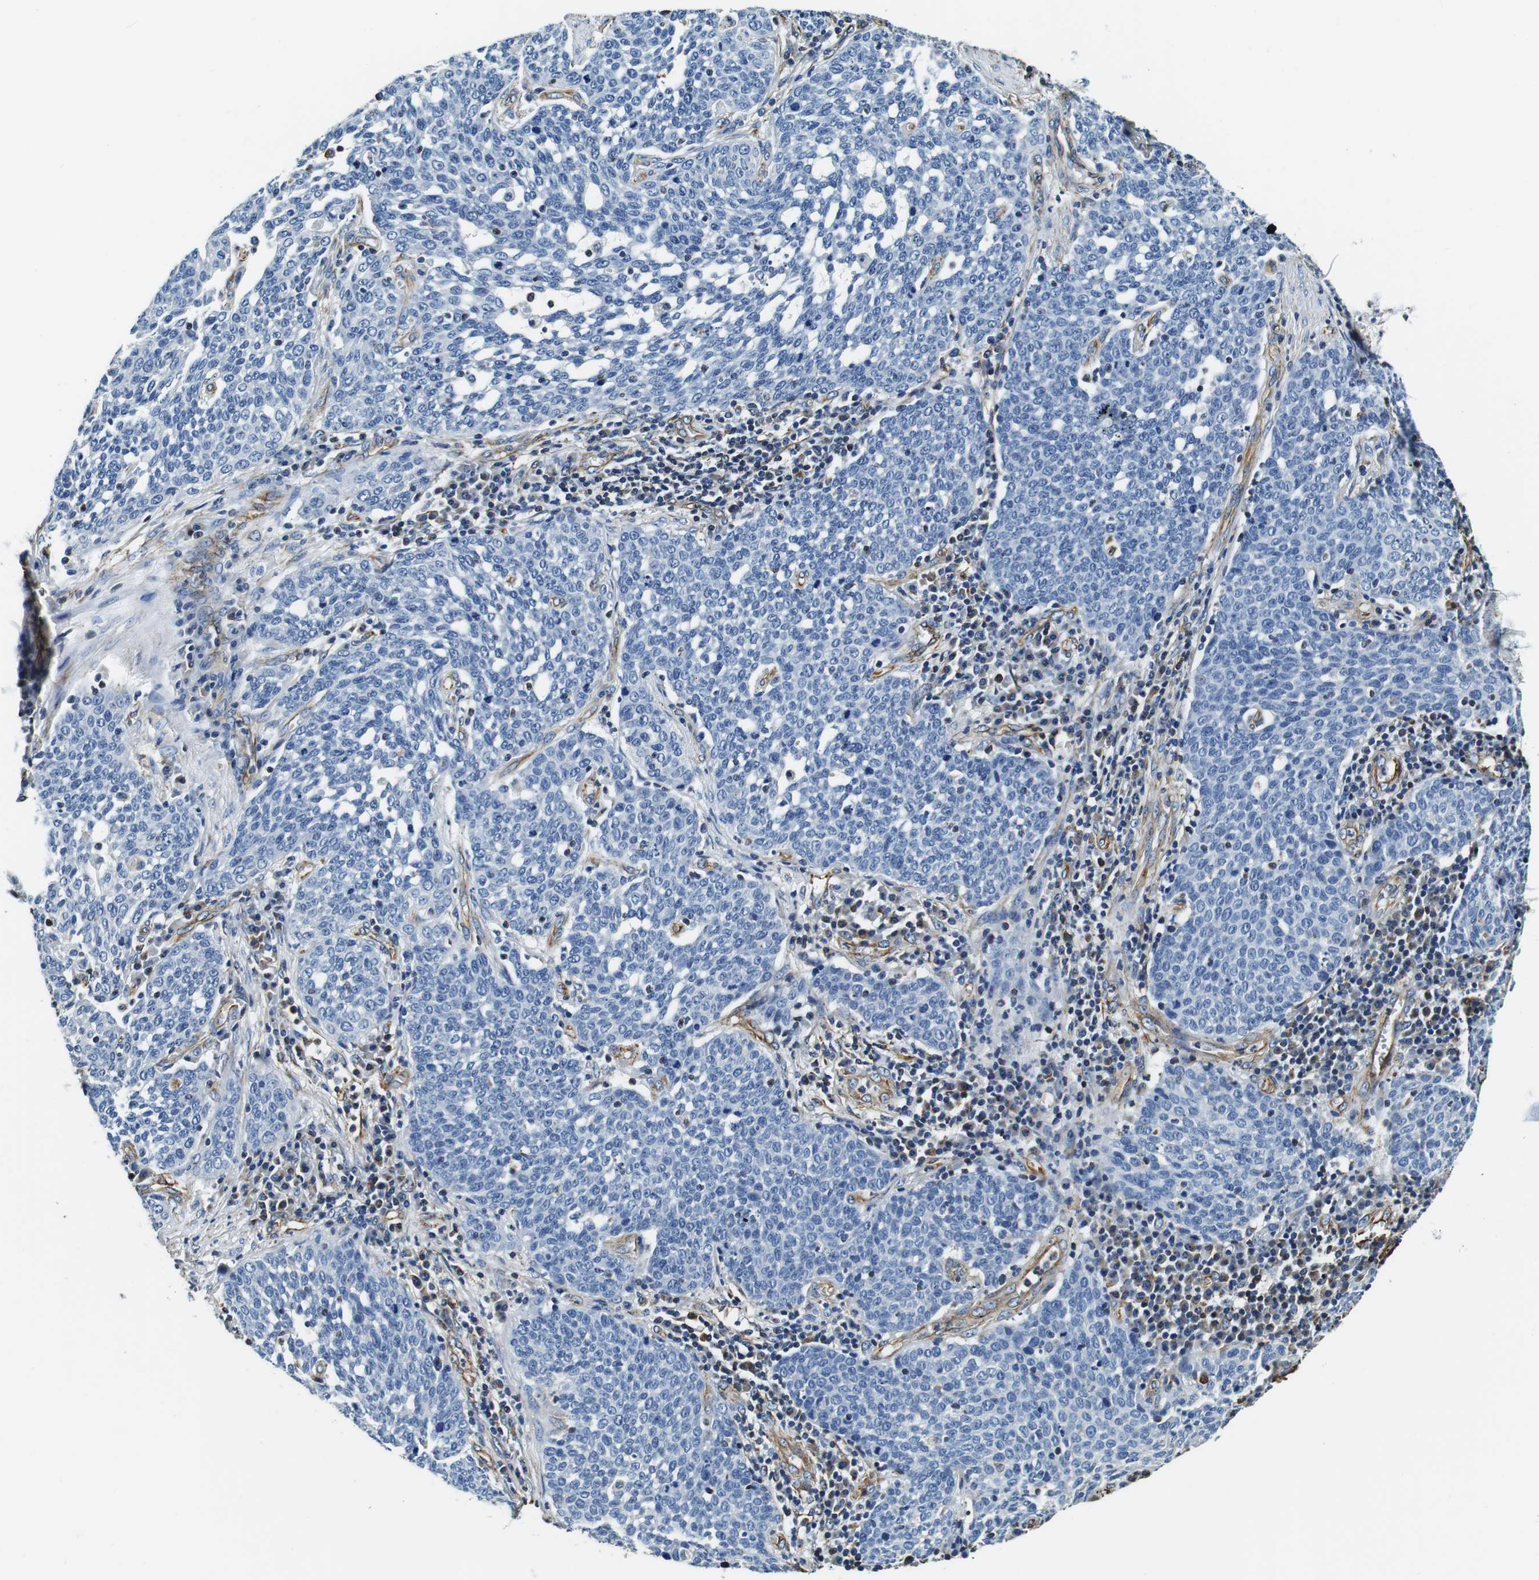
{"staining": {"intensity": "negative", "quantity": "none", "location": "none"}, "tissue": "cervical cancer", "cell_type": "Tumor cells", "image_type": "cancer", "snomed": [{"axis": "morphology", "description": "Squamous cell carcinoma, NOS"}, {"axis": "topography", "description": "Cervix"}], "caption": "This is an immunohistochemistry histopathology image of squamous cell carcinoma (cervical). There is no staining in tumor cells.", "gene": "GJE1", "patient": {"sex": "female", "age": 34}}